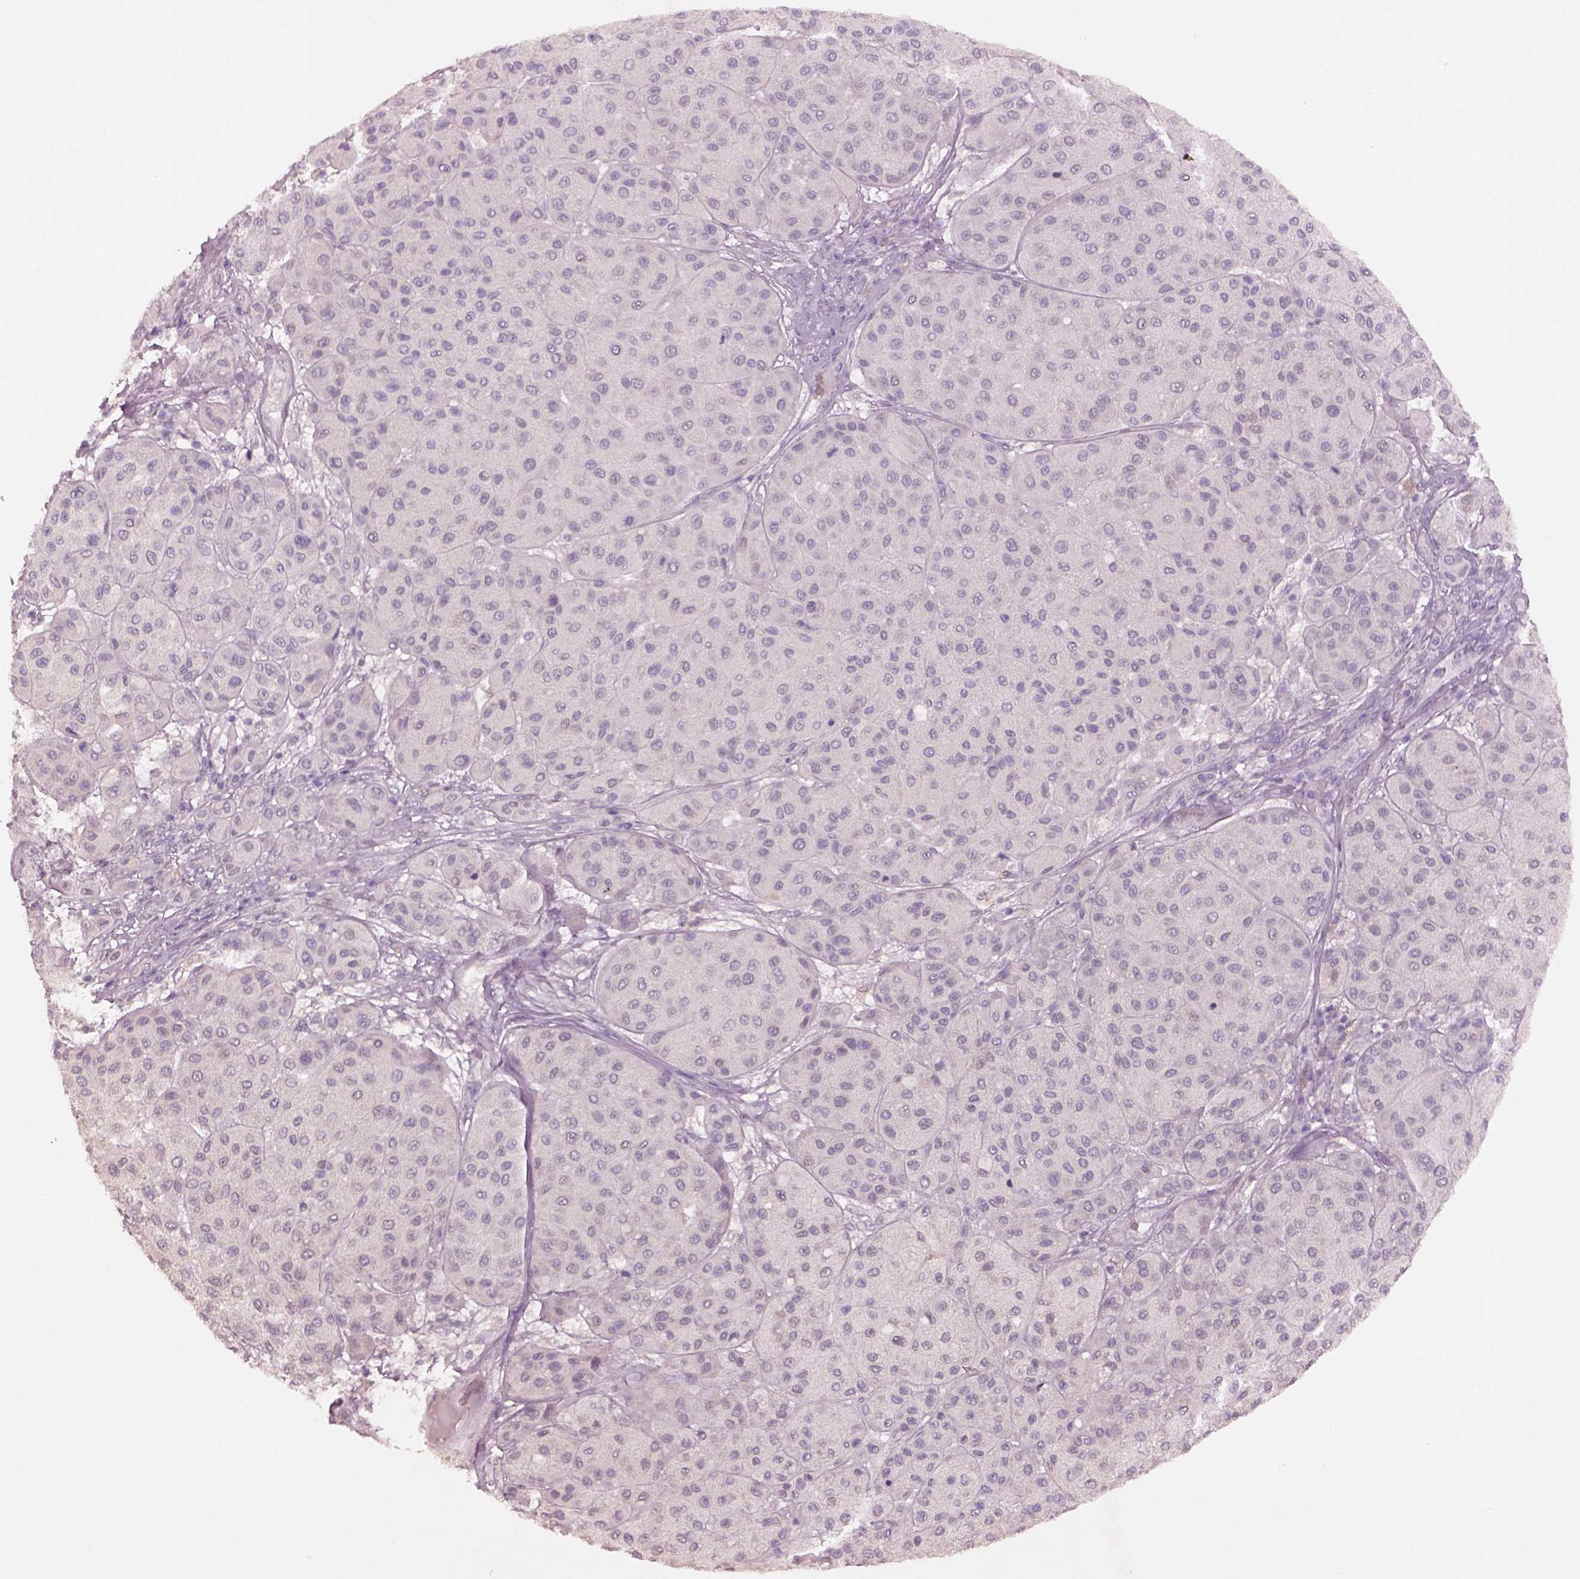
{"staining": {"intensity": "negative", "quantity": "none", "location": "none"}, "tissue": "melanoma", "cell_type": "Tumor cells", "image_type": "cancer", "snomed": [{"axis": "morphology", "description": "Malignant melanoma, Metastatic site"}, {"axis": "topography", "description": "Smooth muscle"}], "caption": "Image shows no protein positivity in tumor cells of malignant melanoma (metastatic site) tissue.", "gene": "KCNIP3", "patient": {"sex": "male", "age": 41}}